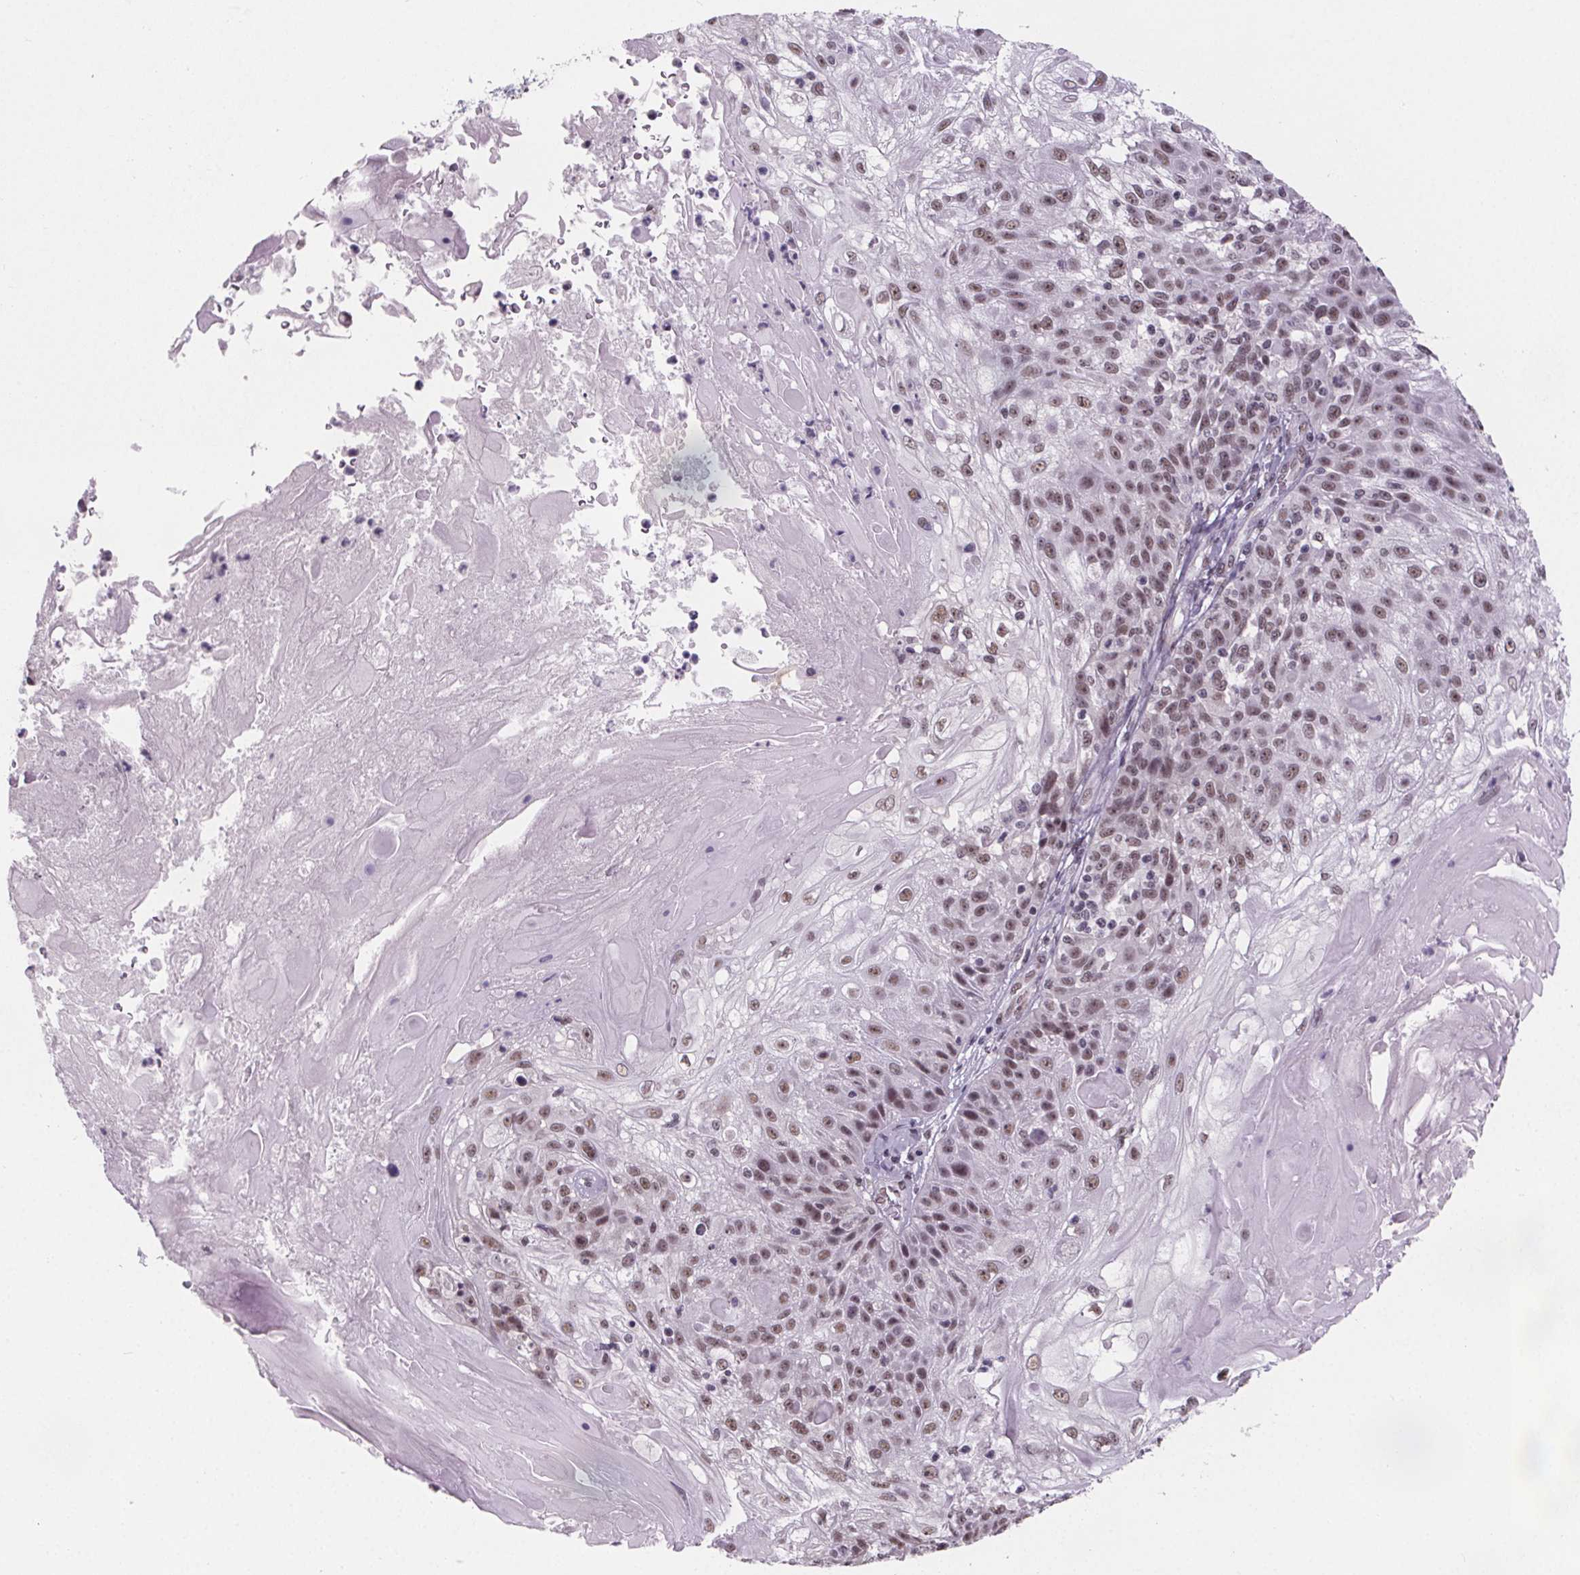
{"staining": {"intensity": "moderate", "quantity": ">75%", "location": "nuclear"}, "tissue": "skin cancer", "cell_type": "Tumor cells", "image_type": "cancer", "snomed": [{"axis": "morphology", "description": "Normal tissue, NOS"}, {"axis": "morphology", "description": "Squamous cell carcinoma, NOS"}, {"axis": "topography", "description": "Skin"}], "caption": "Skin cancer stained with immunohistochemistry (IHC) exhibits moderate nuclear staining in approximately >75% of tumor cells.", "gene": "ZNF572", "patient": {"sex": "female", "age": 83}}